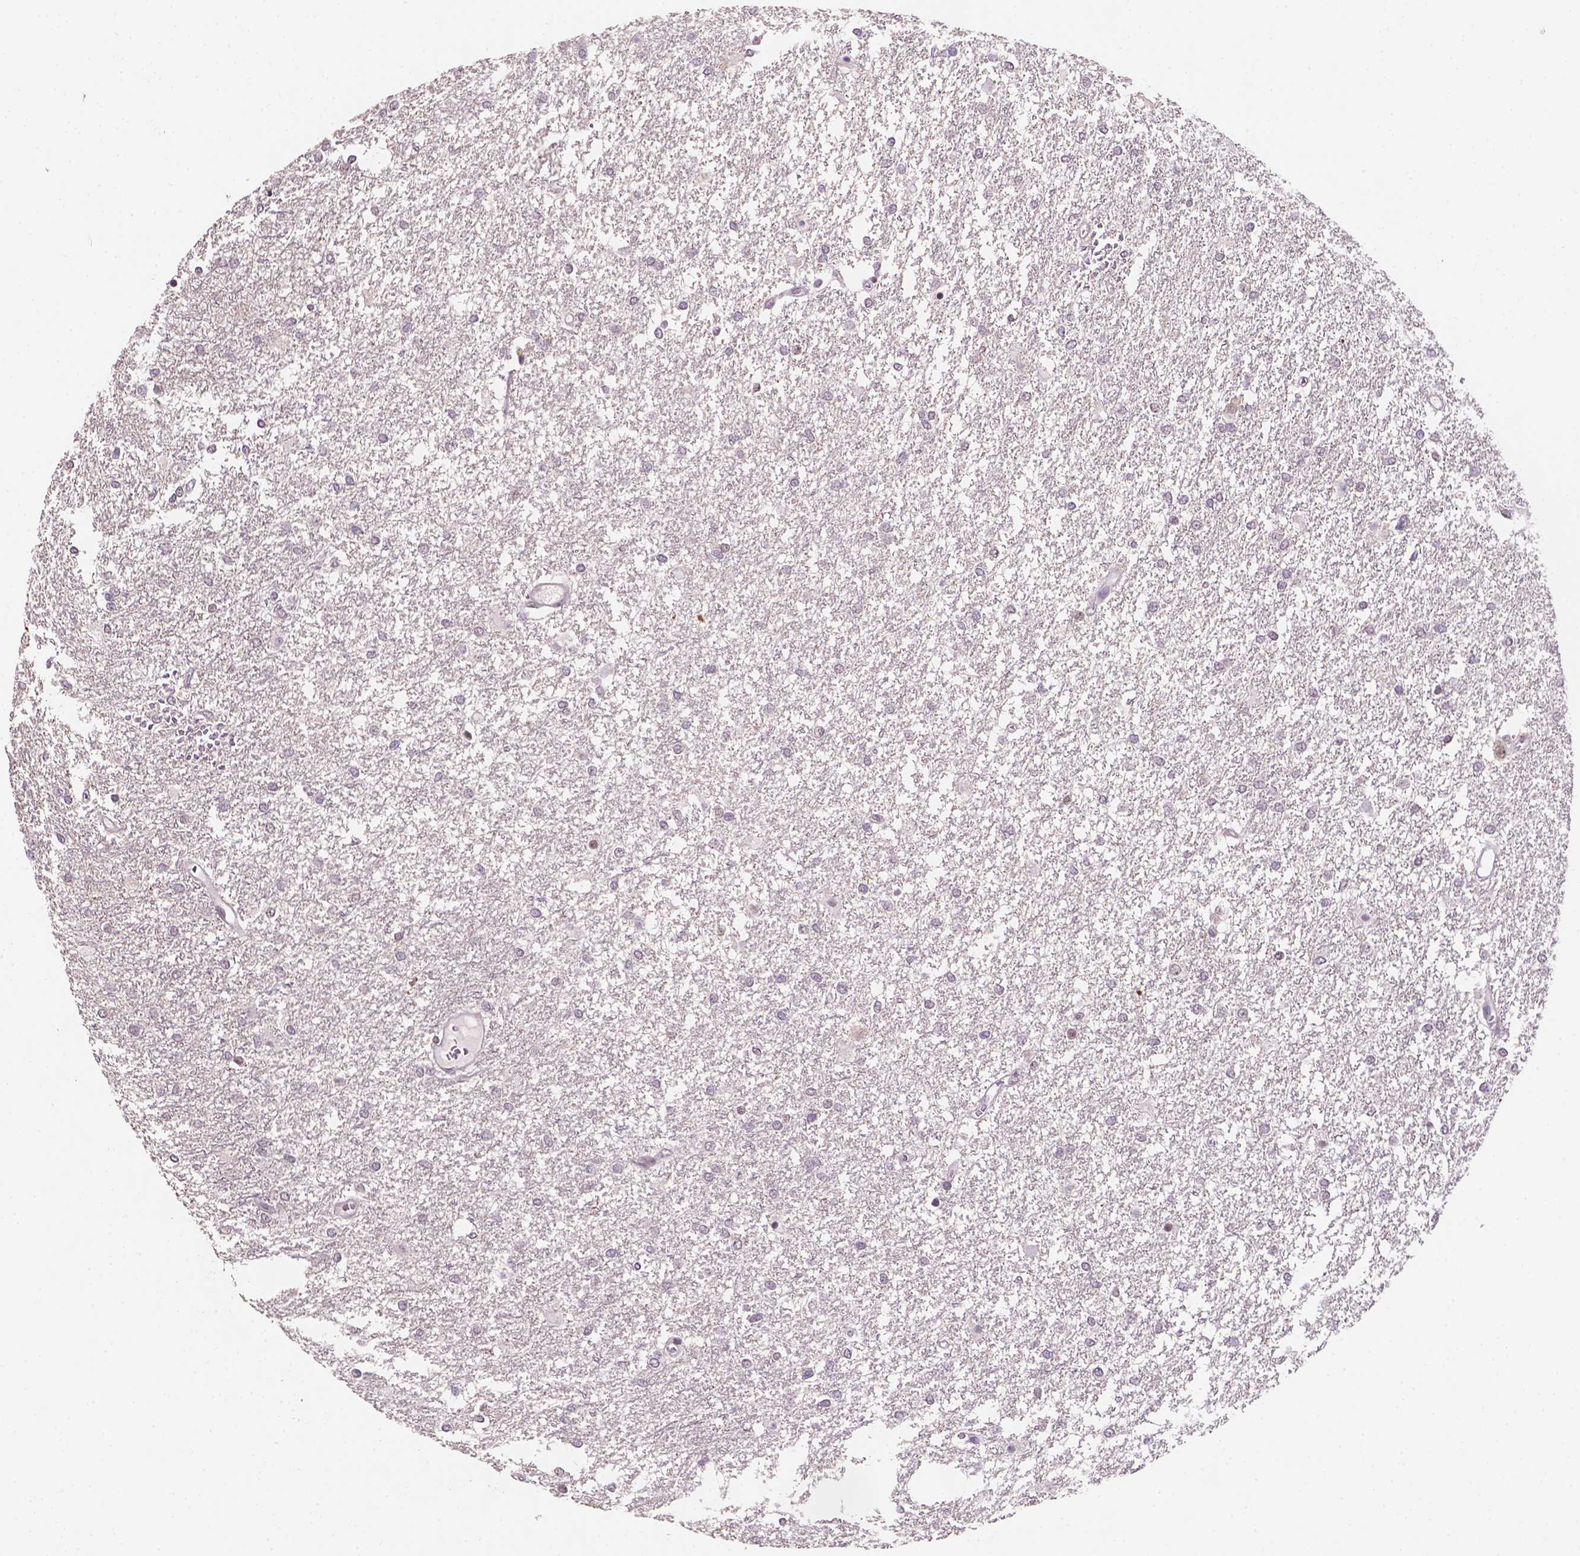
{"staining": {"intensity": "negative", "quantity": "none", "location": "none"}, "tissue": "glioma", "cell_type": "Tumor cells", "image_type": "cancer", "snomed": [{"axis": "morphology", "description": "Glioma, malignant, High grade"}, {"axis": "topography", "description": "Brain"}], "caption": "Glioma was stained to show a protein in brown. There is no significant positivity in tumor cells.", "gene": "SHLD3", "patient": {"sex": "female", "age": 61}}